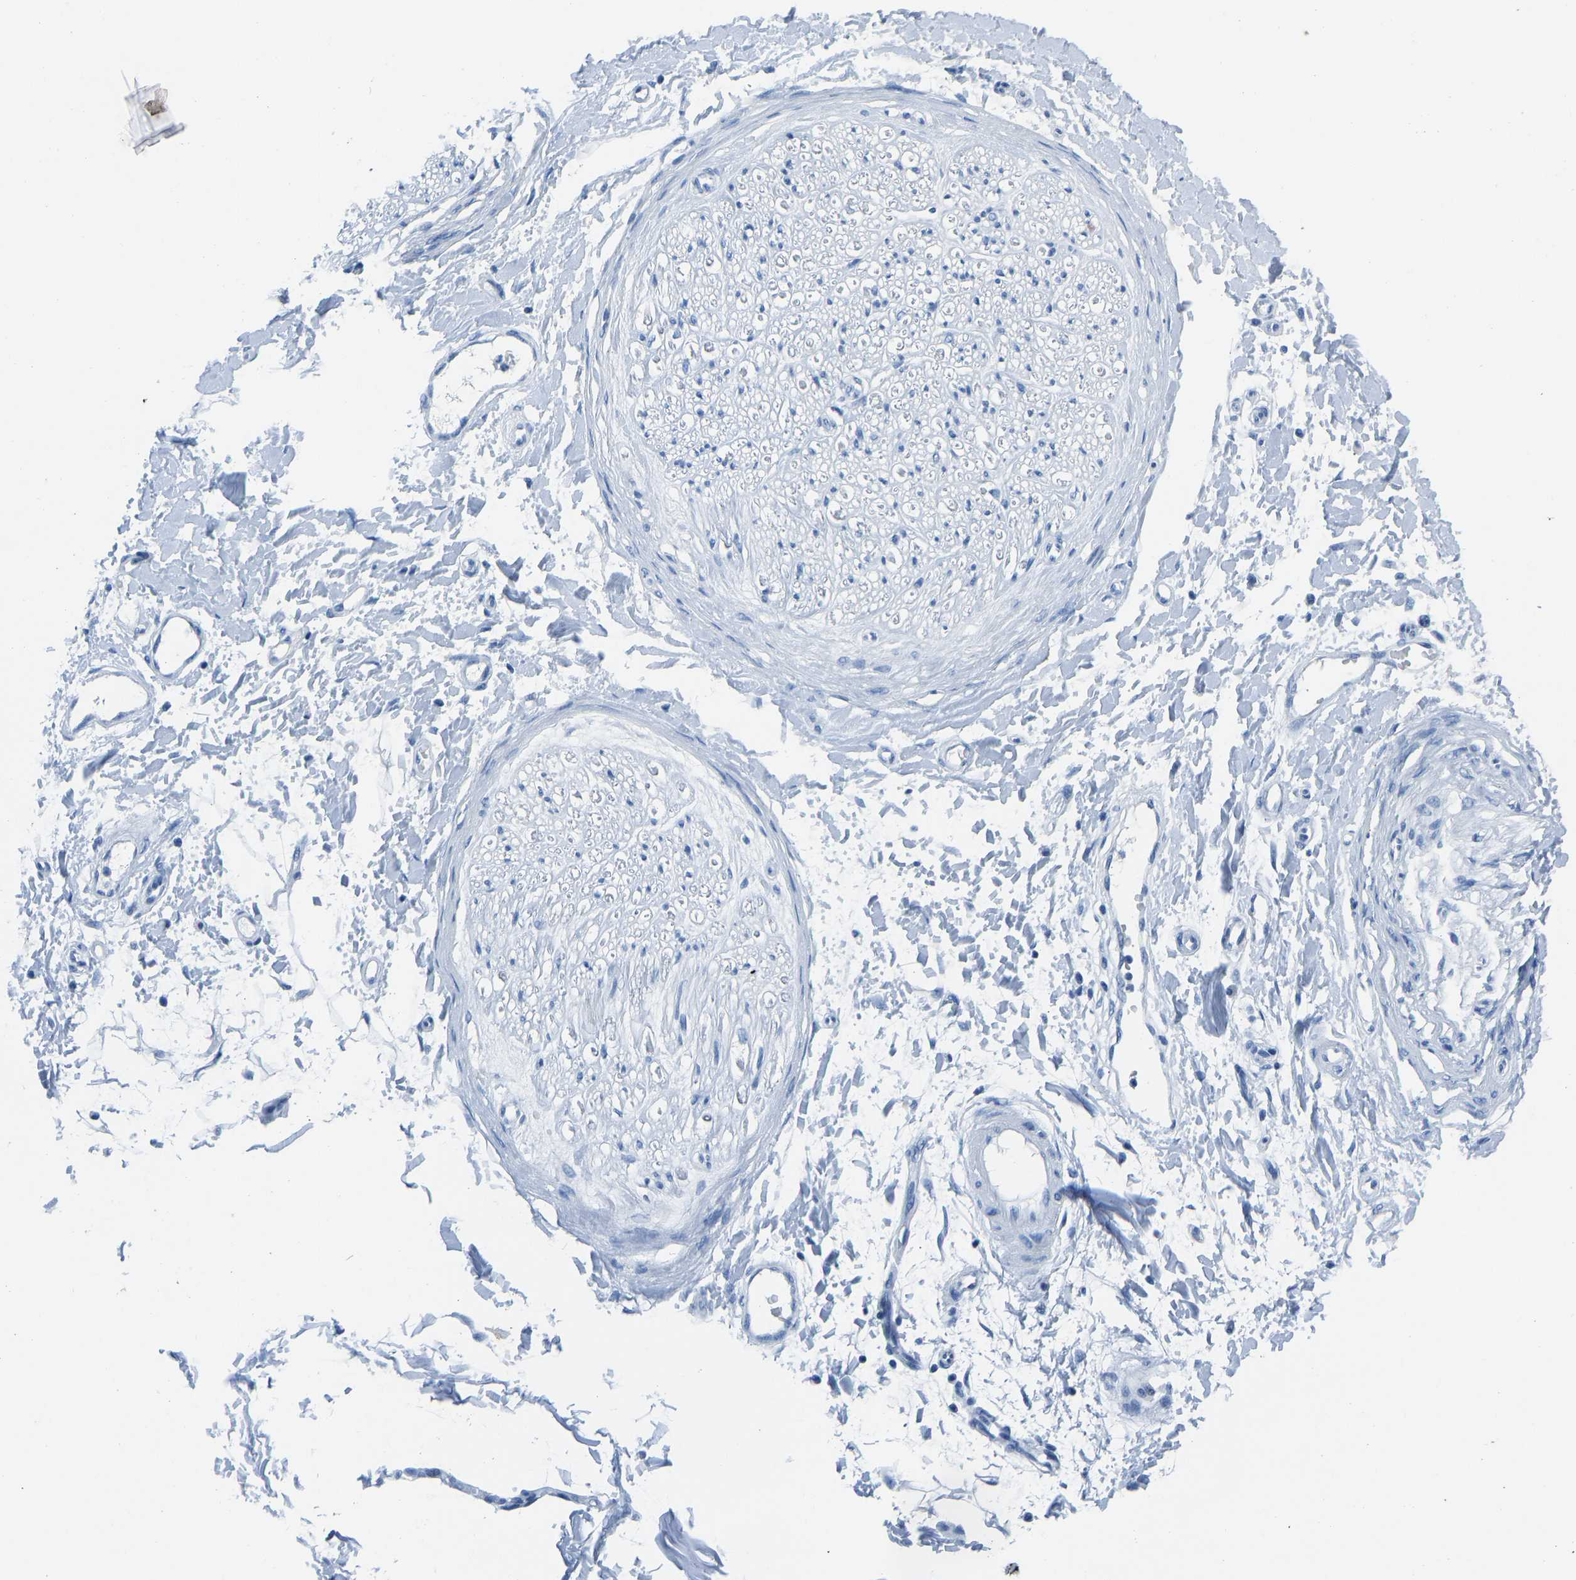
{"staining": {"intensity": "negative", "quantity": "none", "location": "none"}, "tissue": "adipose tissue", "cell_type": "Adipocytes", "image_type": "normal", "snomed": [{"axis": "morphology", "description": "Normal tissue, NOS"}, {"axis": "morphology", "description": "Squamous cell carcinoma, NOS"}, {"axis": "topography", "description": "Skin"}, {"axis": "topography", "description": "Peripheral nerve tissue"}], "caption": "Adipocytes are negative for brown protein staining in unremarkable adipose tissue. (DAB (3,3'-diaminobenzidine) IHC visualized using brightfield microscopy, high magnification).", "gene": "SERPINB3", "patient": {"sex": "male", "age": 83}}